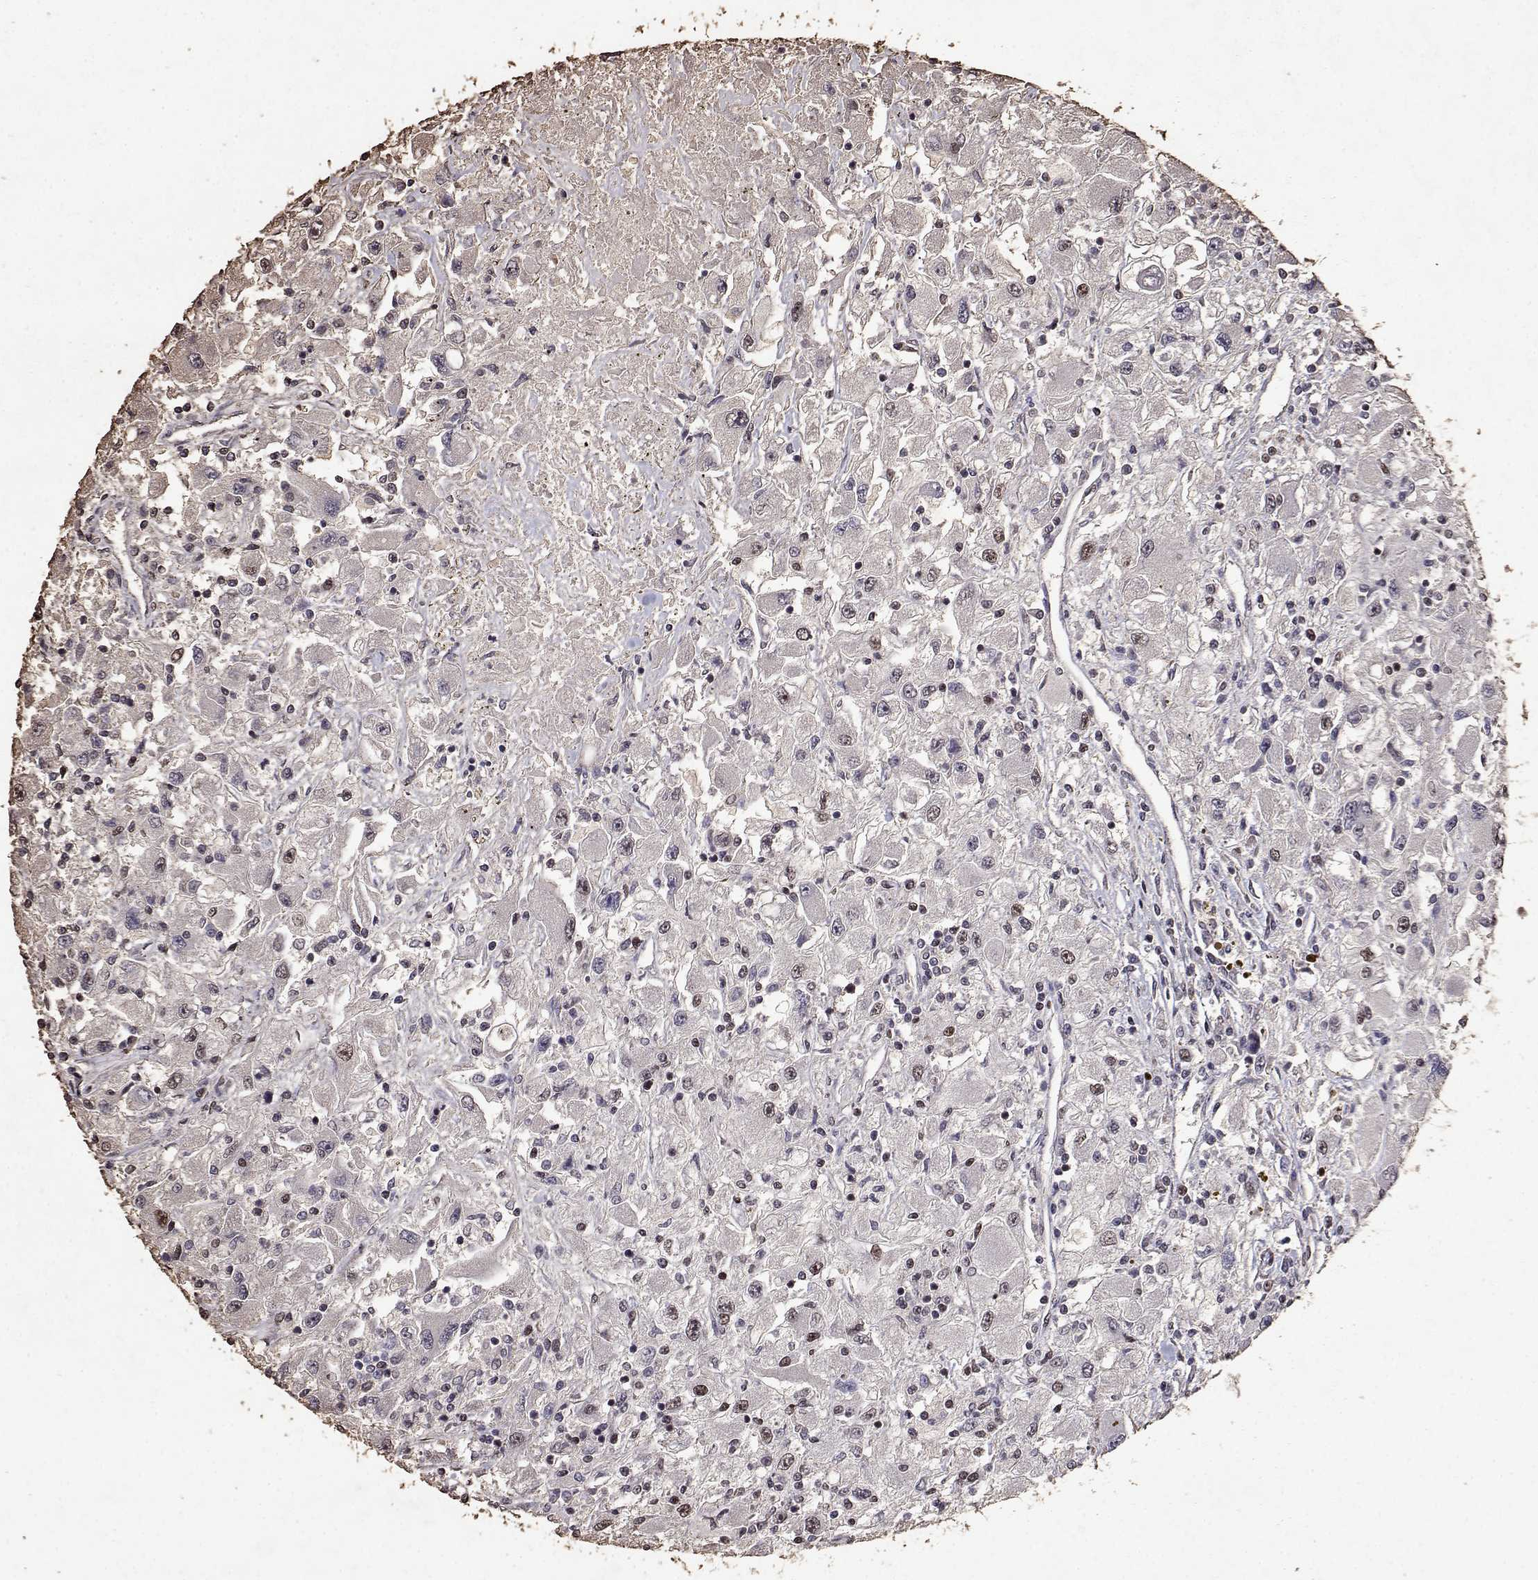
{"staining": {"intensity": "moderate", "quantity": "25%-75%", "location": "nuclear"}, "tissue": "renal cancer", "cell_type": "Tumor cells", "image_type": "cancer", "snomed": [{"axis": "morphology", "description": "Adenocarcinoma, NOS"}, {"axis": "topography", "description": "Kidney"}], "caption": "This image reveals IHC staining of human renal cancer, with medium moderate nuclear positivity in about 25%-75% of tumor cells.", "gene": "TOE1", "patient": {"sex": "female", "age": 67}}